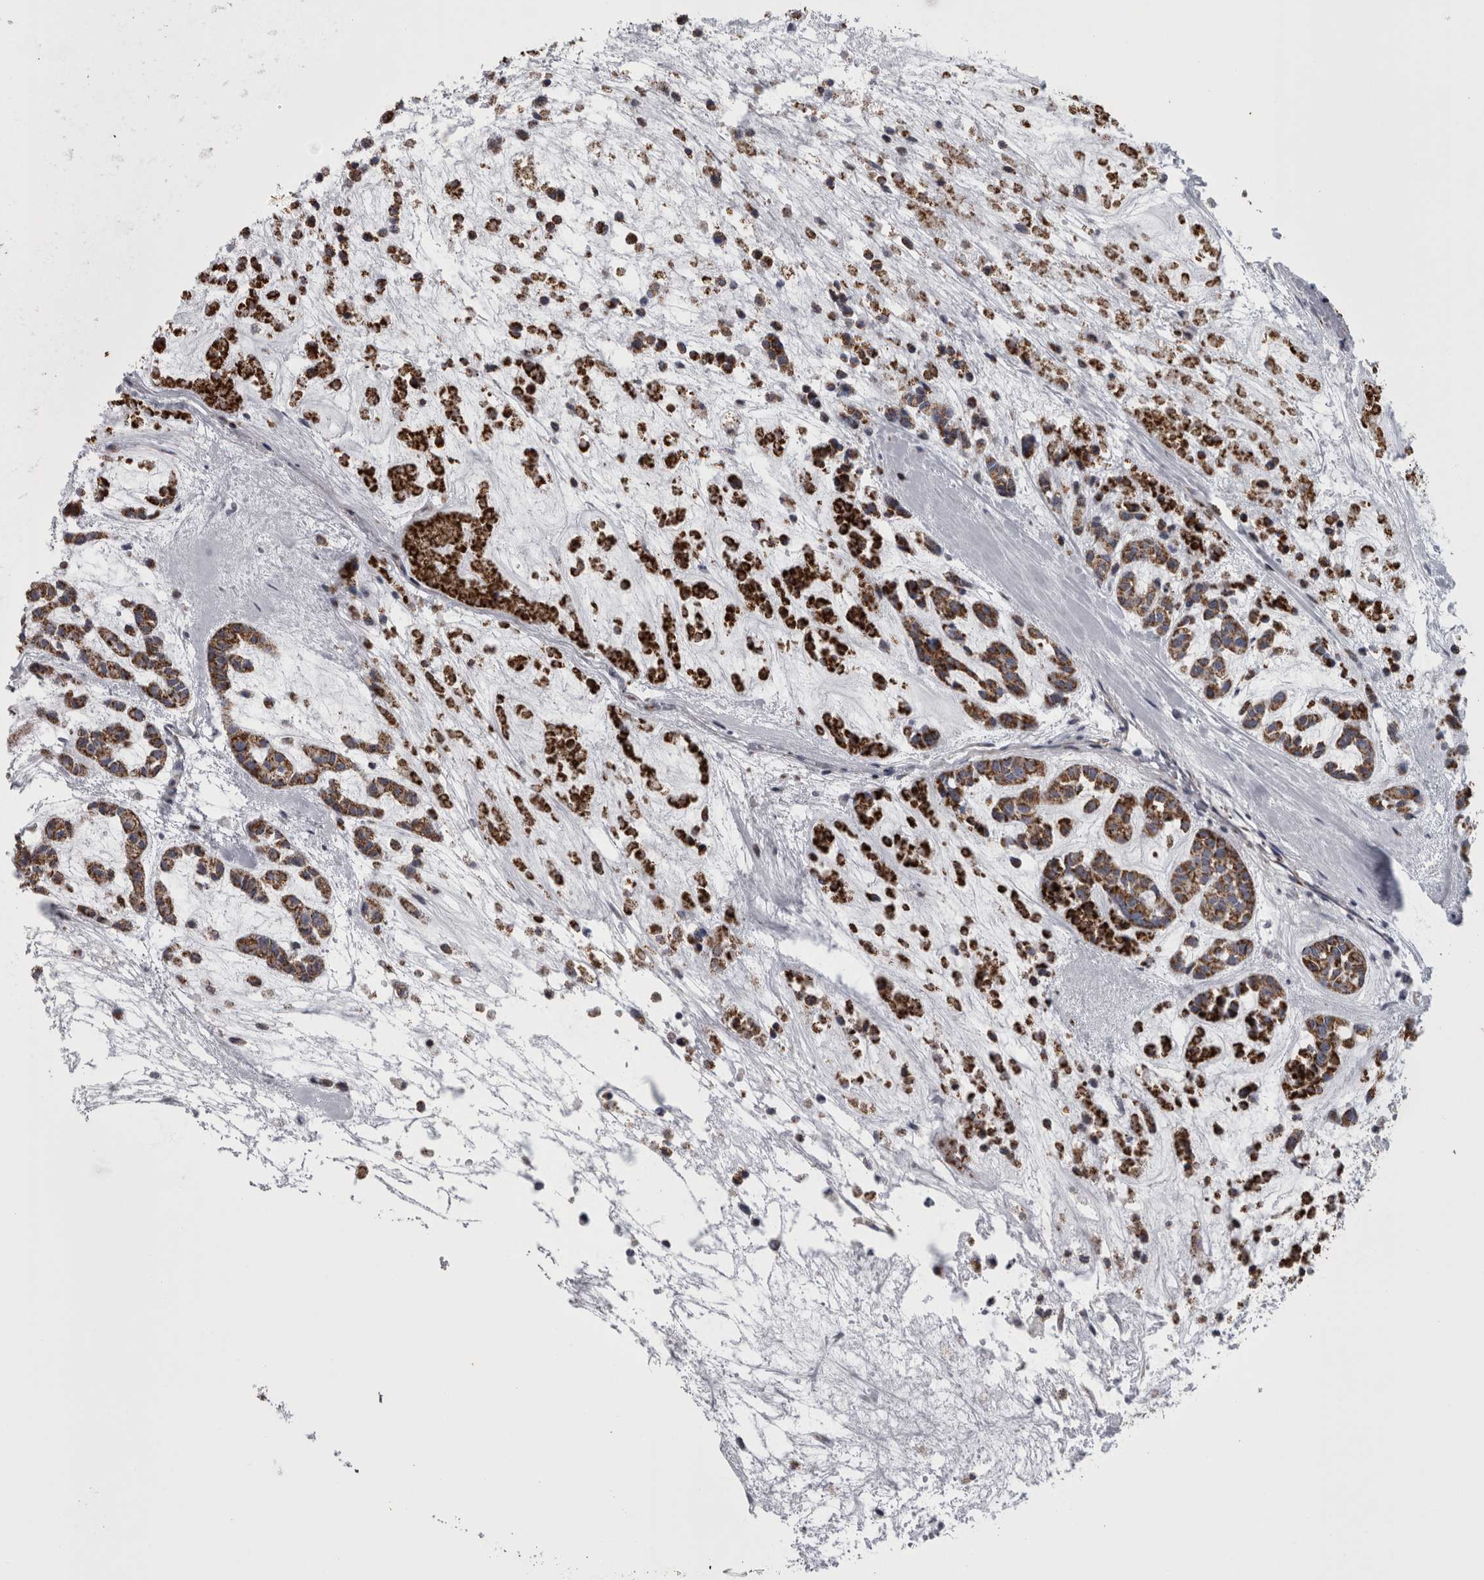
{"staining": {"intensity": "strong", "quantity": ">75%", "location": "cytoplasmic/membranous"}, "tissue": "head and neck cancer", "cell_type": "Tumor cells", "image_type": "cancer", "snomed": [{"axis": "morphology", "description": "Adenocarcinoma, NOS"}, {"axis": "morphology", "description": "Adenoma, NOS"}, {"axis": "topography", "description": "Head-Neck"}], "caption": "A brown stain shows strong cytoplasmic/membranous positivity of a protein in human head and neck cancer (adenoma) tumor cells.", "gene": "DBT", "patient": {"sex": "female", "age": 55}}